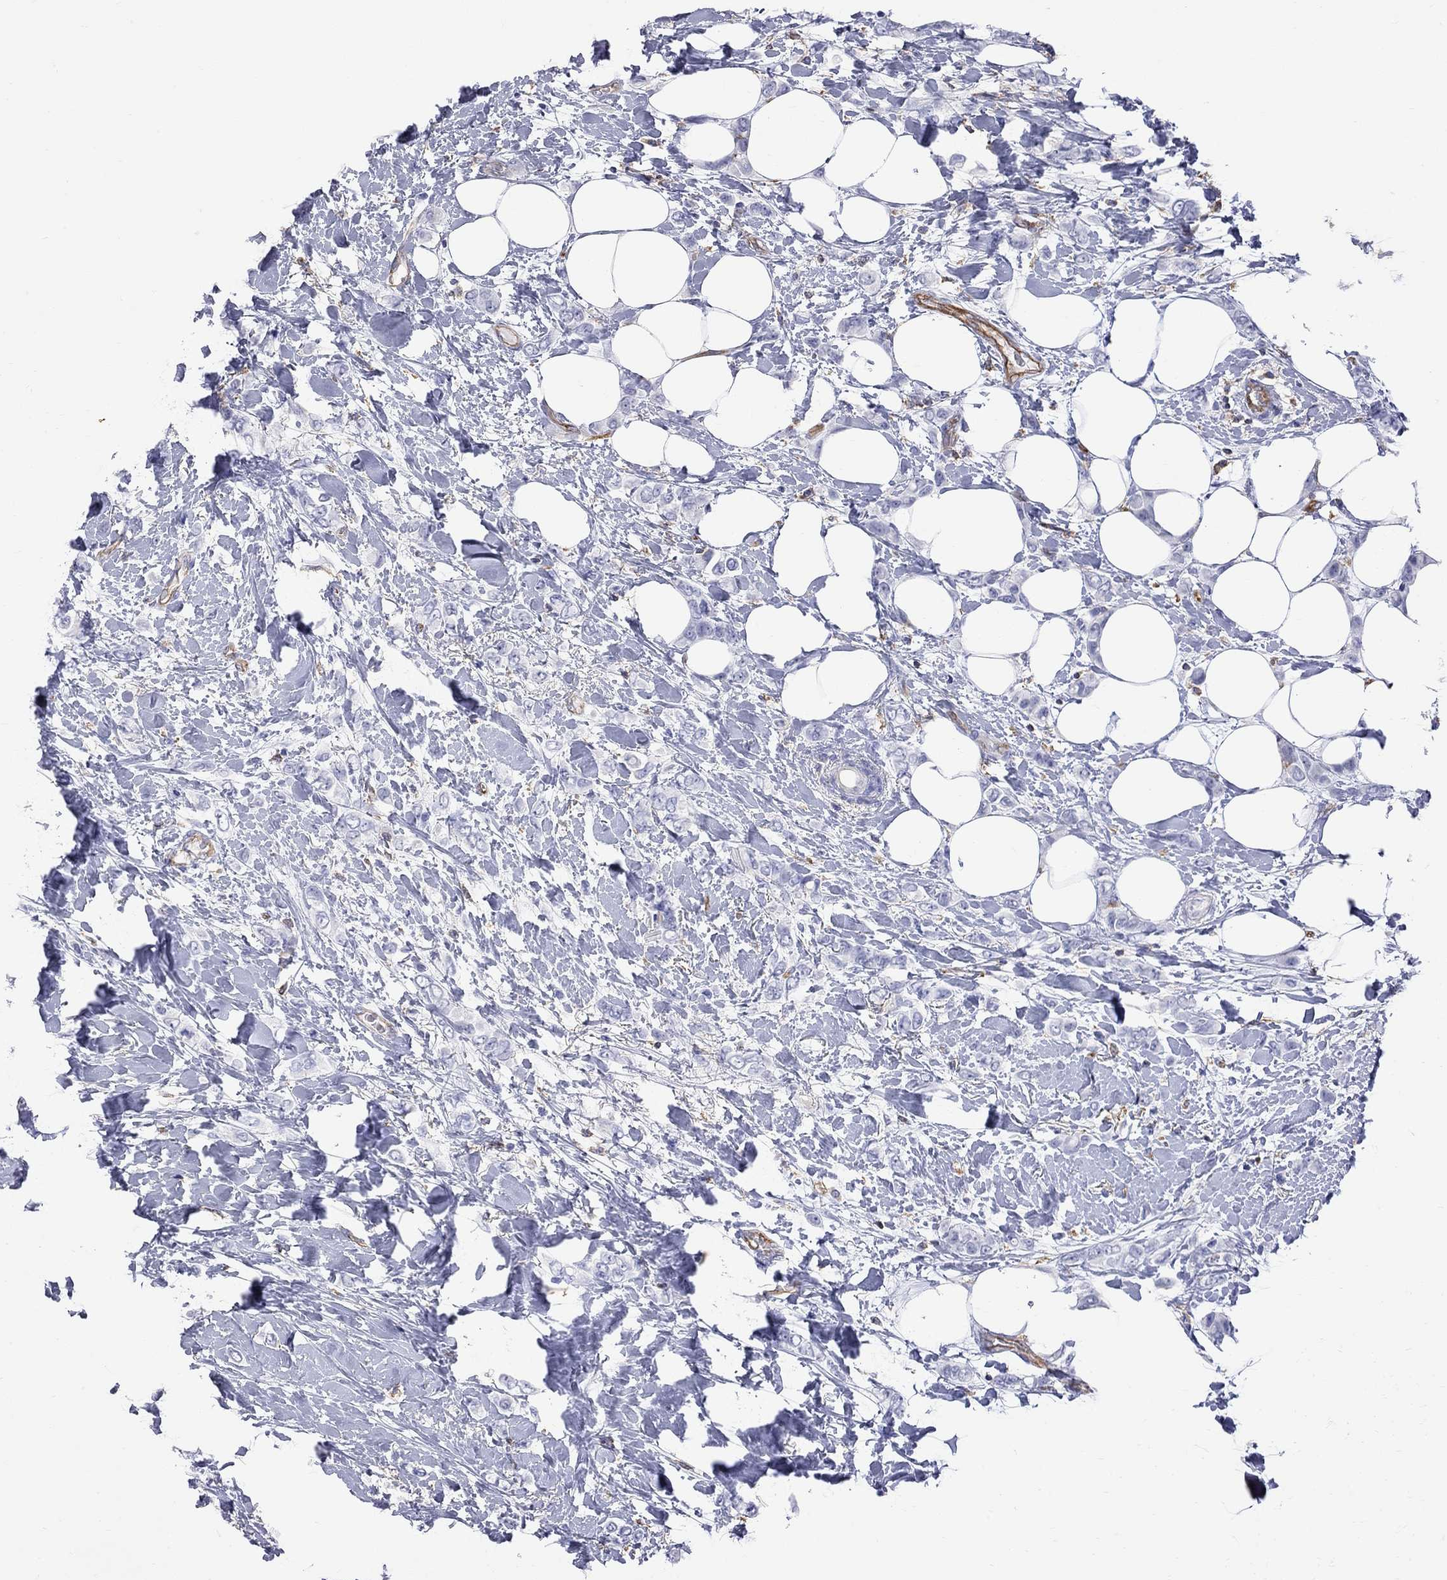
{"staining": {"intensity": "negative", "quantity": "none", "location": "none"}, "tissue": "breast cancer", "cell_type": "Tumor cells", "image_type": "cancer", "snomed": [{"axis": "morphology", "description": "Lobular carcinoma"}, {"axis": "topography", "description": "Breast"}], "caption": "The histopathology image exhibits no significant expression in tumor cells of breast cancer (lobular carcinoma). (DAB (3,3'-diaminobenzidine) immunohistochemistry, high magnification).", "gene": "ABI3", "patient": {"sex": "female", "age": 66}}